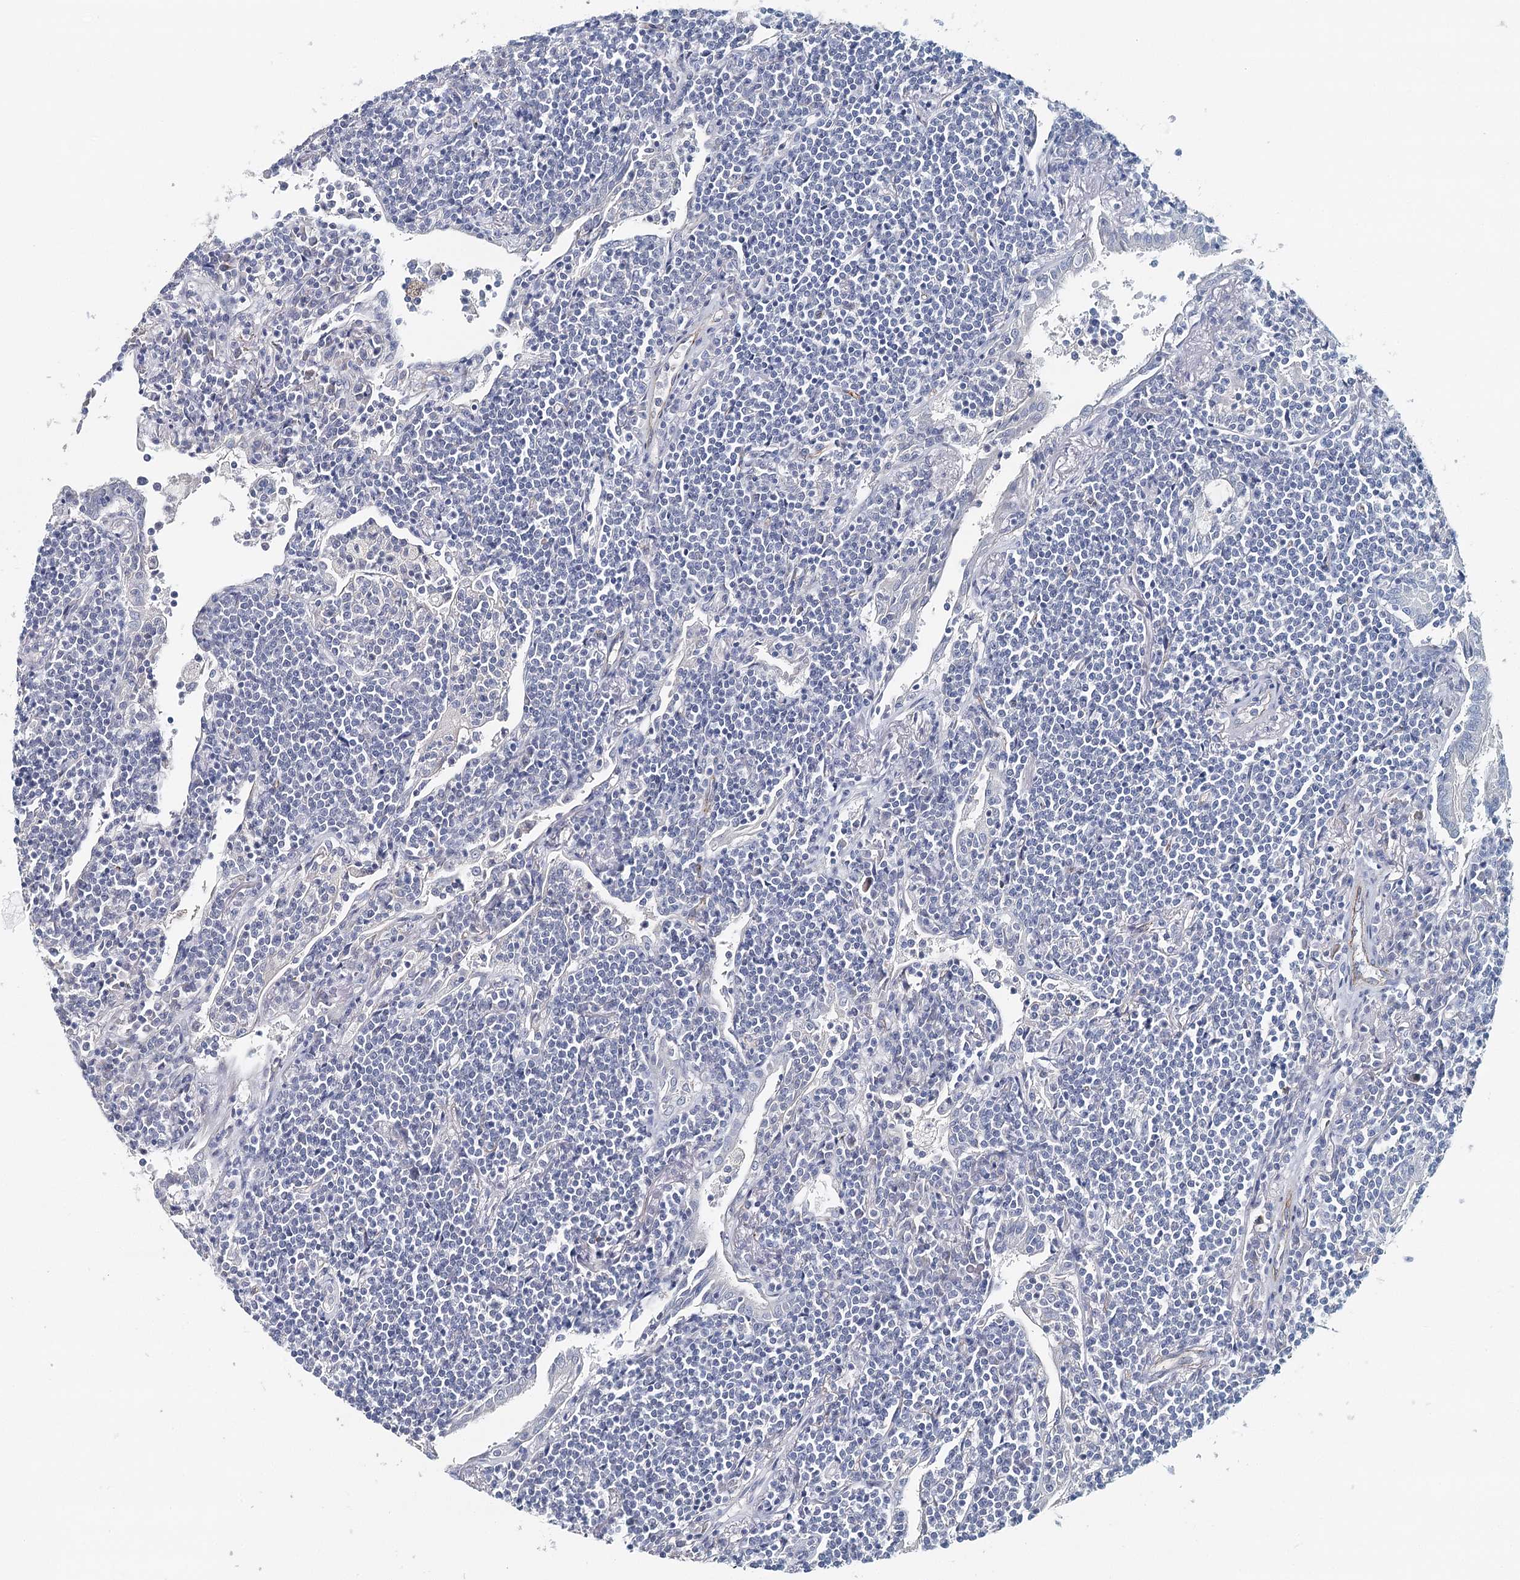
{"staining": {"intensity": "negative", "quantity": "none", "location": "none"}, "tissue": "lymphoma", "cell_type": "Tumor cells", "image_type": "cancer", "snomed": [{"axis": "morphology", "description": "Malignant lymphoma, non-Hodgkin's type, Low grade"}, {"axis": "topography", "description": "Lung"}], "caption": "Malignant lymphoma, non-Hodgkin's type (low-grade) was stained to show a protein in brown. There is no significant staining in tumor cells. (Brightfield microscopy of DAB immunohistochemistry (IHC) at high magnification).", "gene": "SYNPO", "patient": {"sex": "female", "age": 71}}